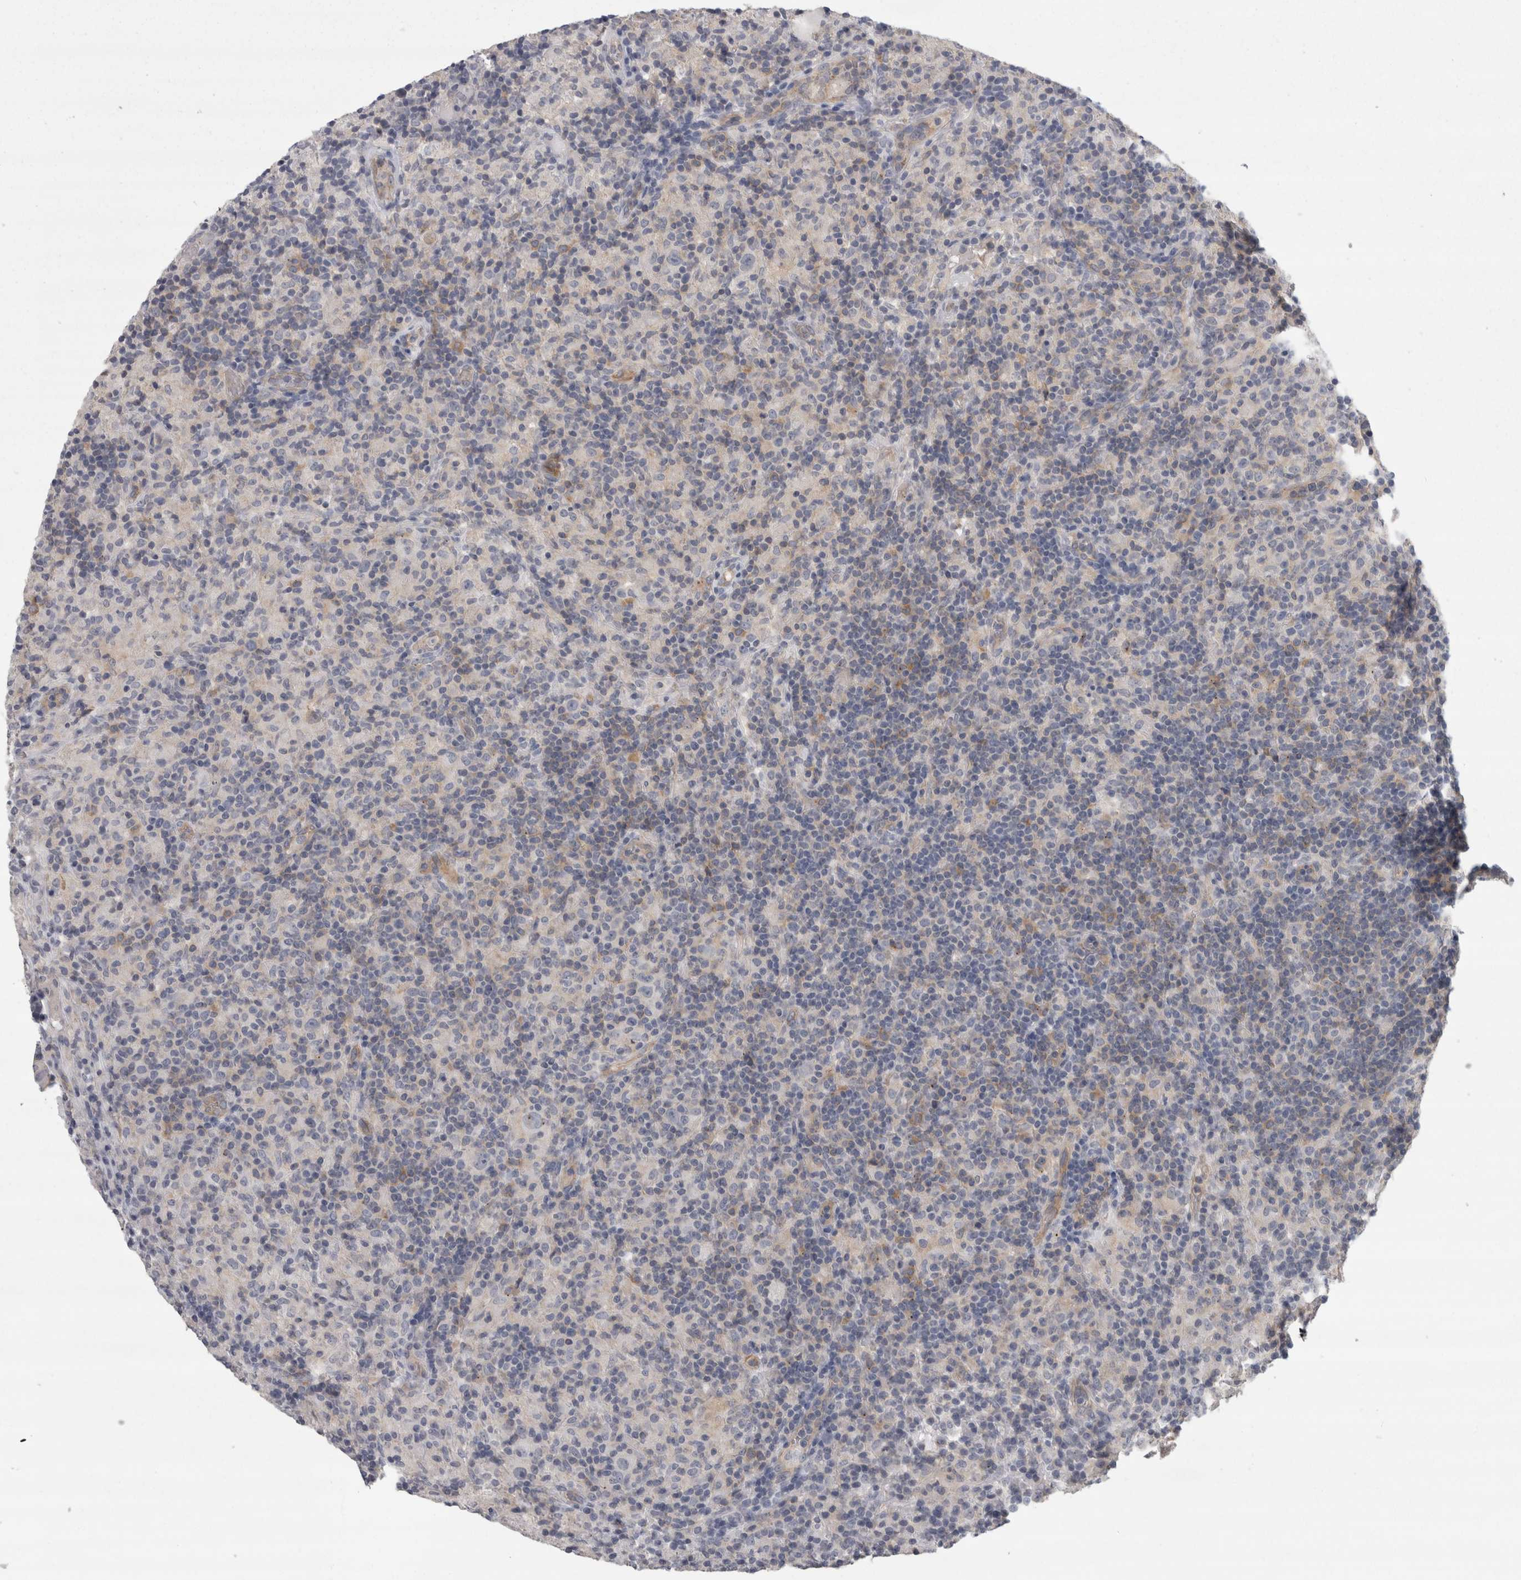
{"staining": {"intensity": "negative", "quantity": "none", "location": "none"}, "tissue": "lymphoma", "cell_type": "Tumor cells", "image_type": "cancer", "snomed": [{"axis": "morphology", "description": "Hodgkin's disease, NOS"}, {"axis": "topography", "description": "Lymph node"}], "caption": "High power microscopy photomicrograph of an IHC histopathology image of lymphoma, revealing no significant staining in tumor cells. The staining is performed using DAB brown chromogen with nuclei counter-stained in using hematoxylin.", "gene": "LYZL6", "patient": {"sex": "male", "age": 70}}